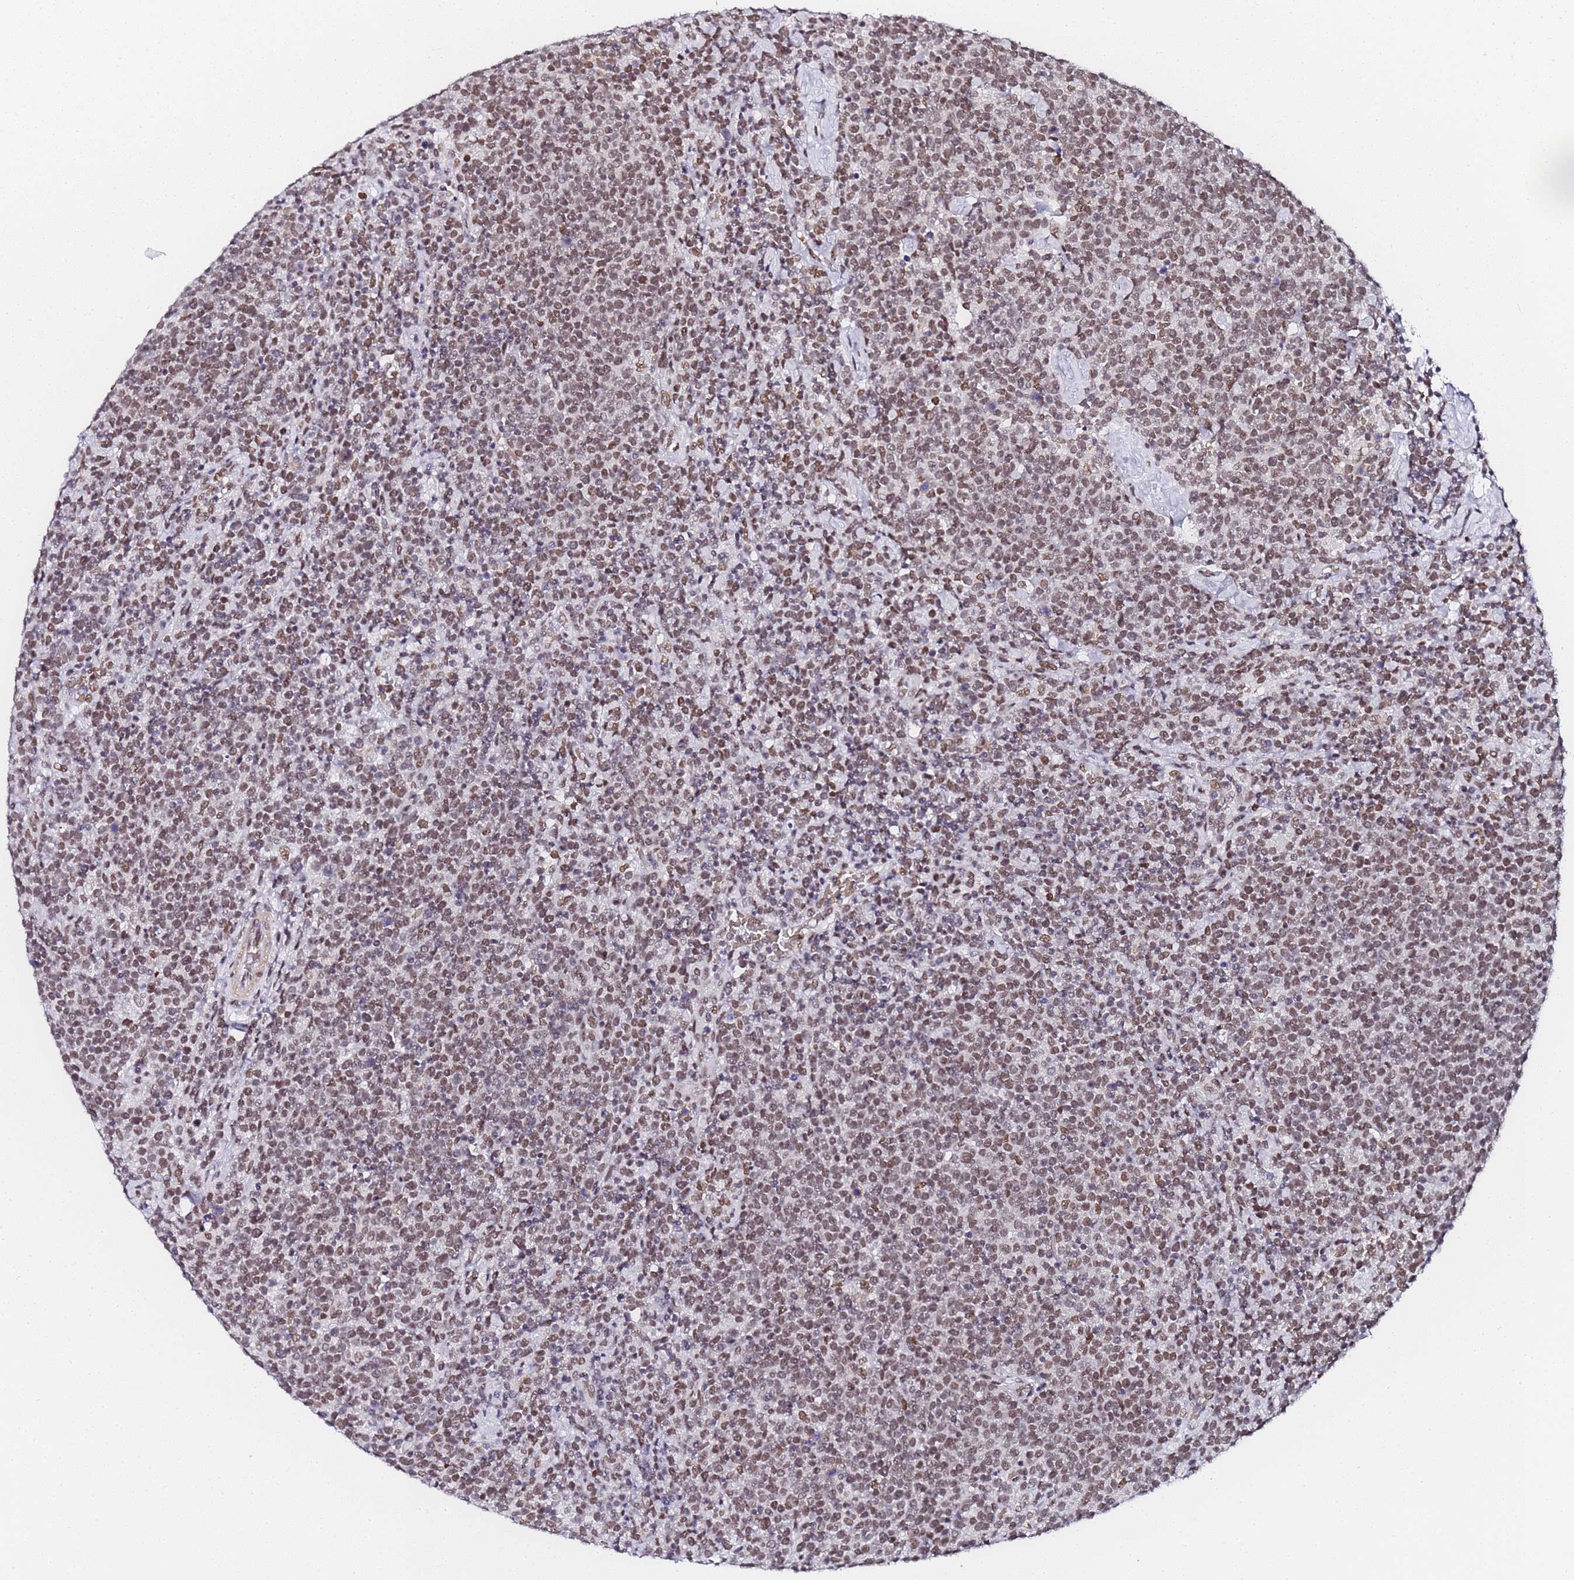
{"staining": {"intensity": "moderate", "quantity": ">75%", "location": "nuclear"}, "tissue": "lymphoma", "cell_type": "Tumor cells", "image_type": "cancer", "snomed": [{"axis": "morphology", "description": "Malignant lymphoma, non-Hodgkin's type, High grade"}, {"axis": "topography", "description": "Lymph node"}], "caption": "Lymphoma stained with IHC reveals moderate nuclear expression in approximately >75% of tumor cells.", "gene": "POLR1A", "patient": {"sex": "male", "age": 61}}